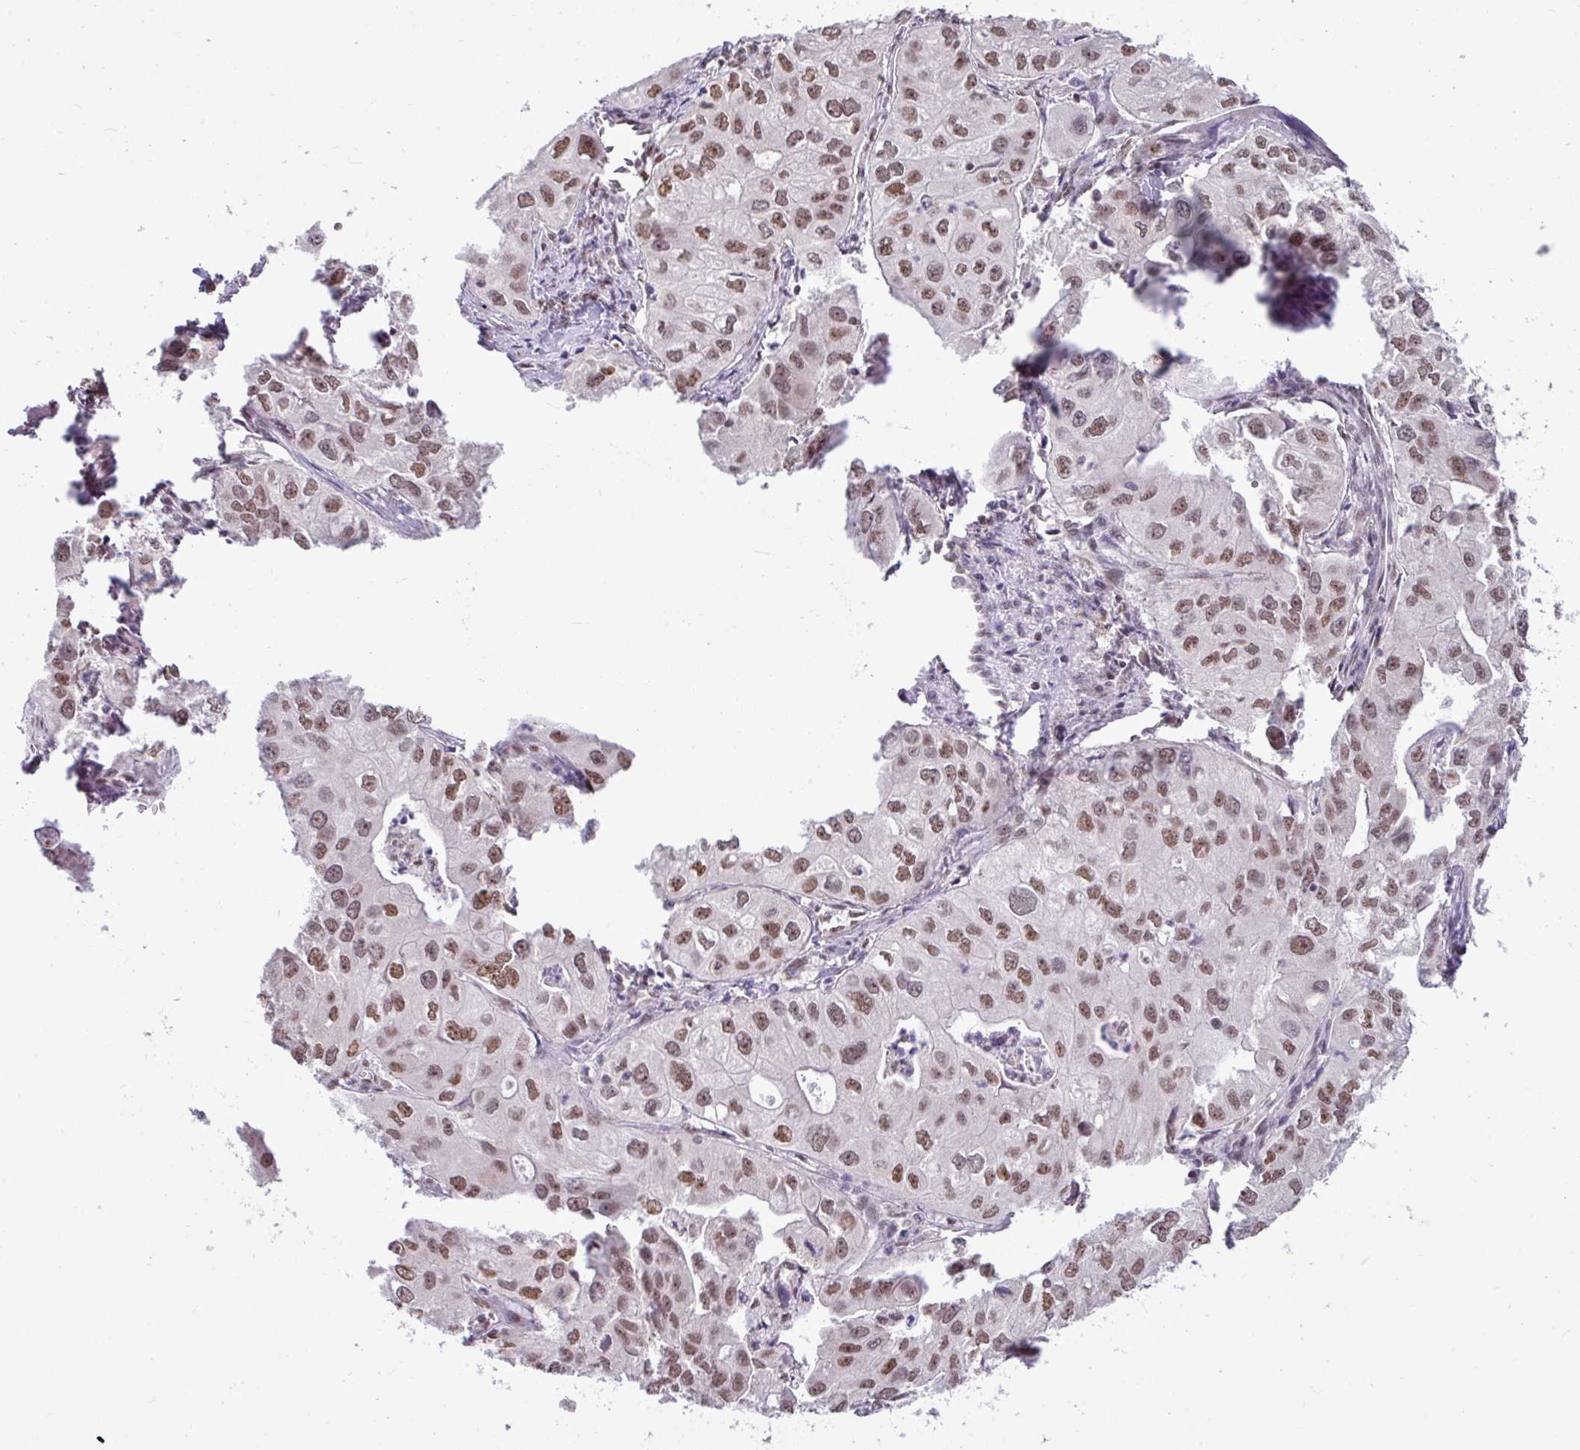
{"staining": {"intensity": "moderate", "quantity": ">75%", "location": "nuclear"}, "tissue": "lung cancer", "cell_type": "Tumor cells", "image_type": "cancer", "snomed": [{"axis": "morphology", "description": "Adenocarcinoma, NOS"}, {"axis": "topography", "description": "Lung"}], "caption": "A brown stain labels moderate nuclear expression of a protein in human adenocarcinoma (lung) tumor cells.", "gene": "TDG", "patient": {"sex": "male", "age": 48}}